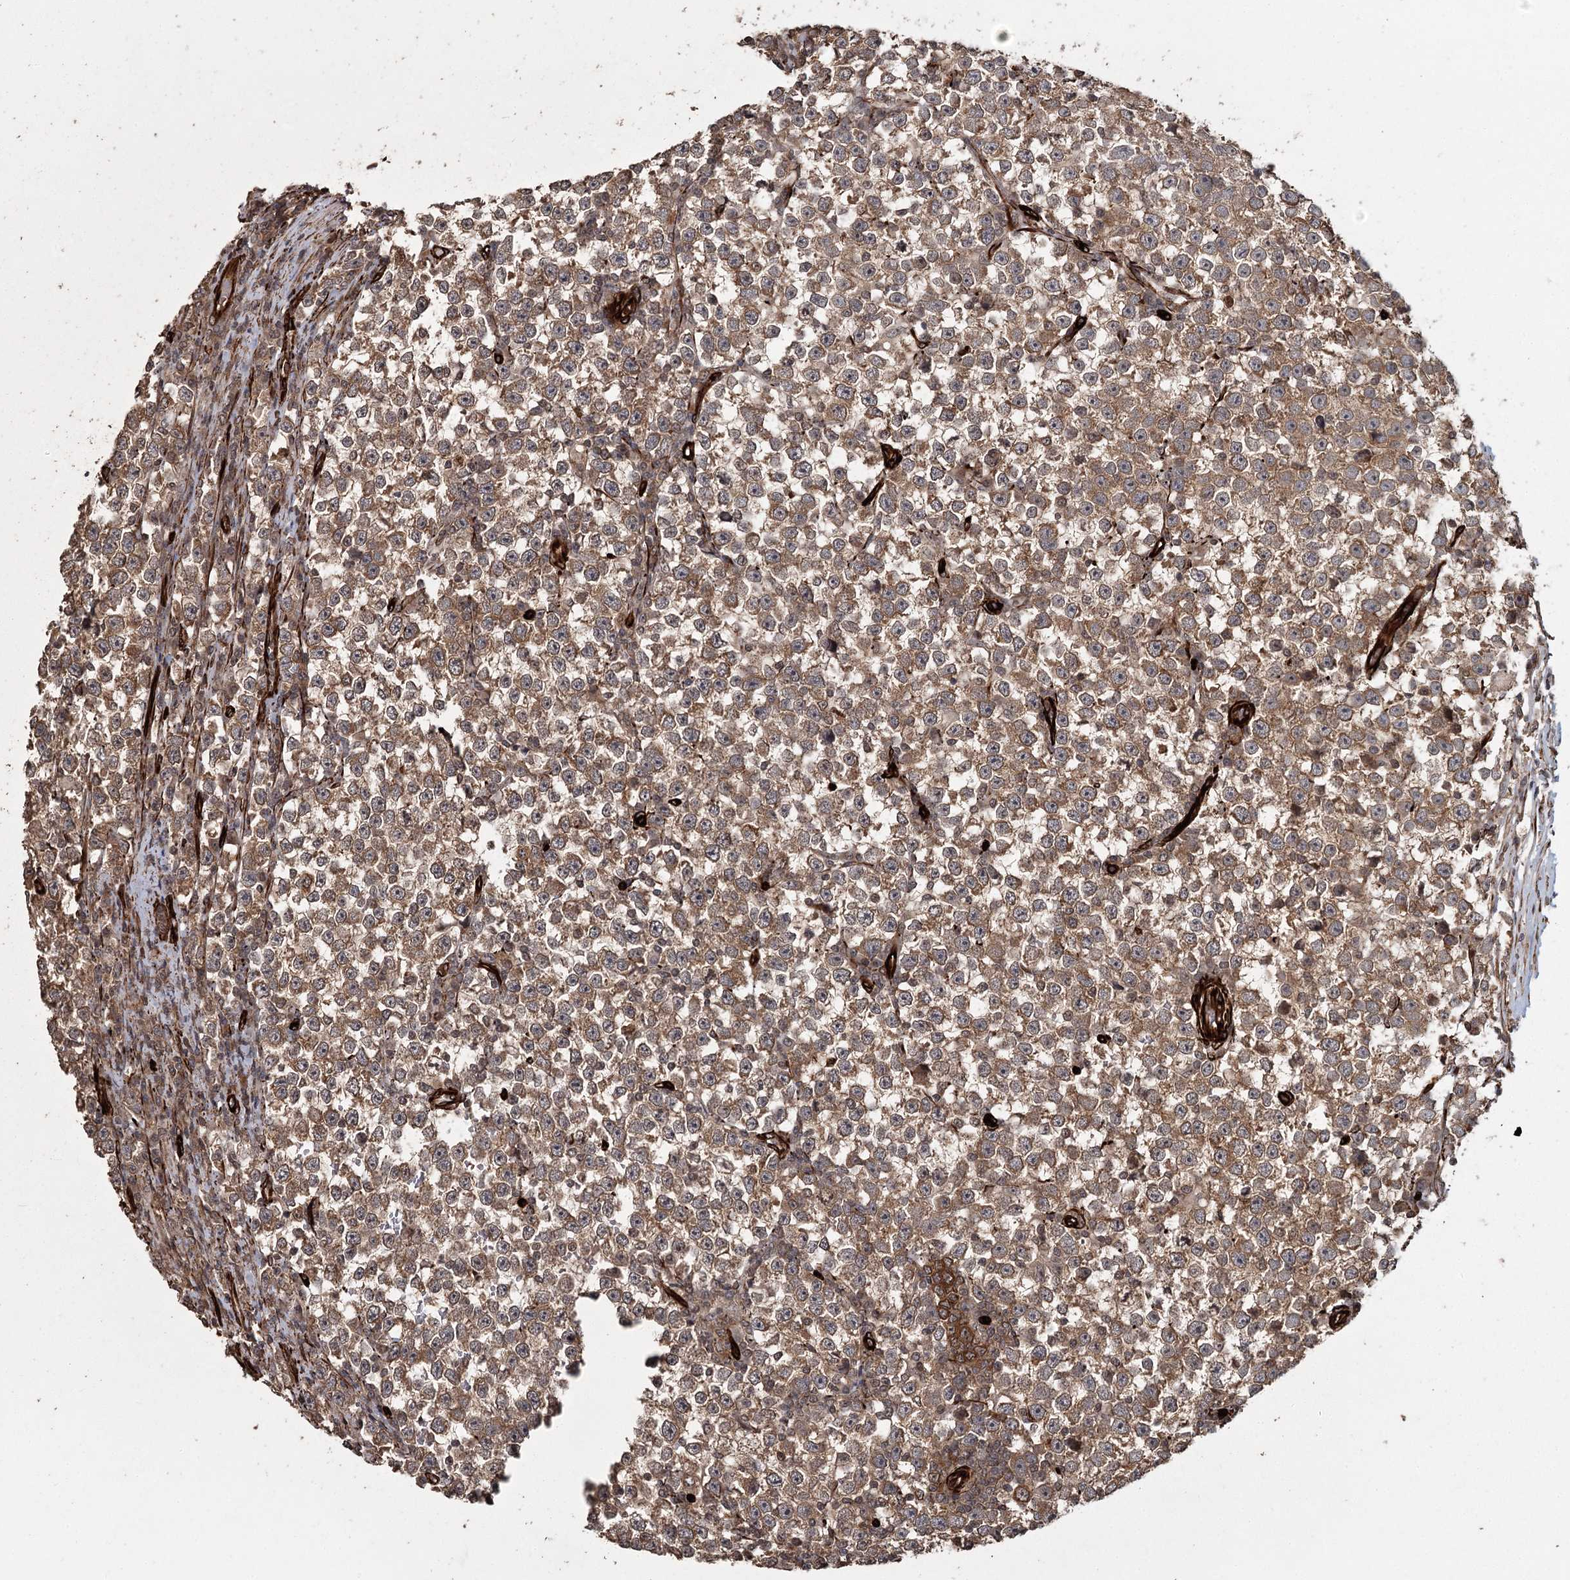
{"staining": {"intensity": "moderate", "quantity": ">75%", "location": "cytoplasmic/membranous"}, "tissue": "testis cancer", "cell_type": "Tumor cells", "image_type": "cancer", "snomed": [{"axis": "morphology", "description": "Normal tissue, NOS"}, {"axis": "morphology", "description": "Seminoma, NOS"}, {"axis": "topography", "description": "Testis"}], "caption": "The image demonstrates a brown stain indicating the presence of a protein in the cytoplasmic/membranous of tumor cells in testis cancer (seminoma).", "gene": "RPAP3", "patient": {"sex": "male", "age": 43}}